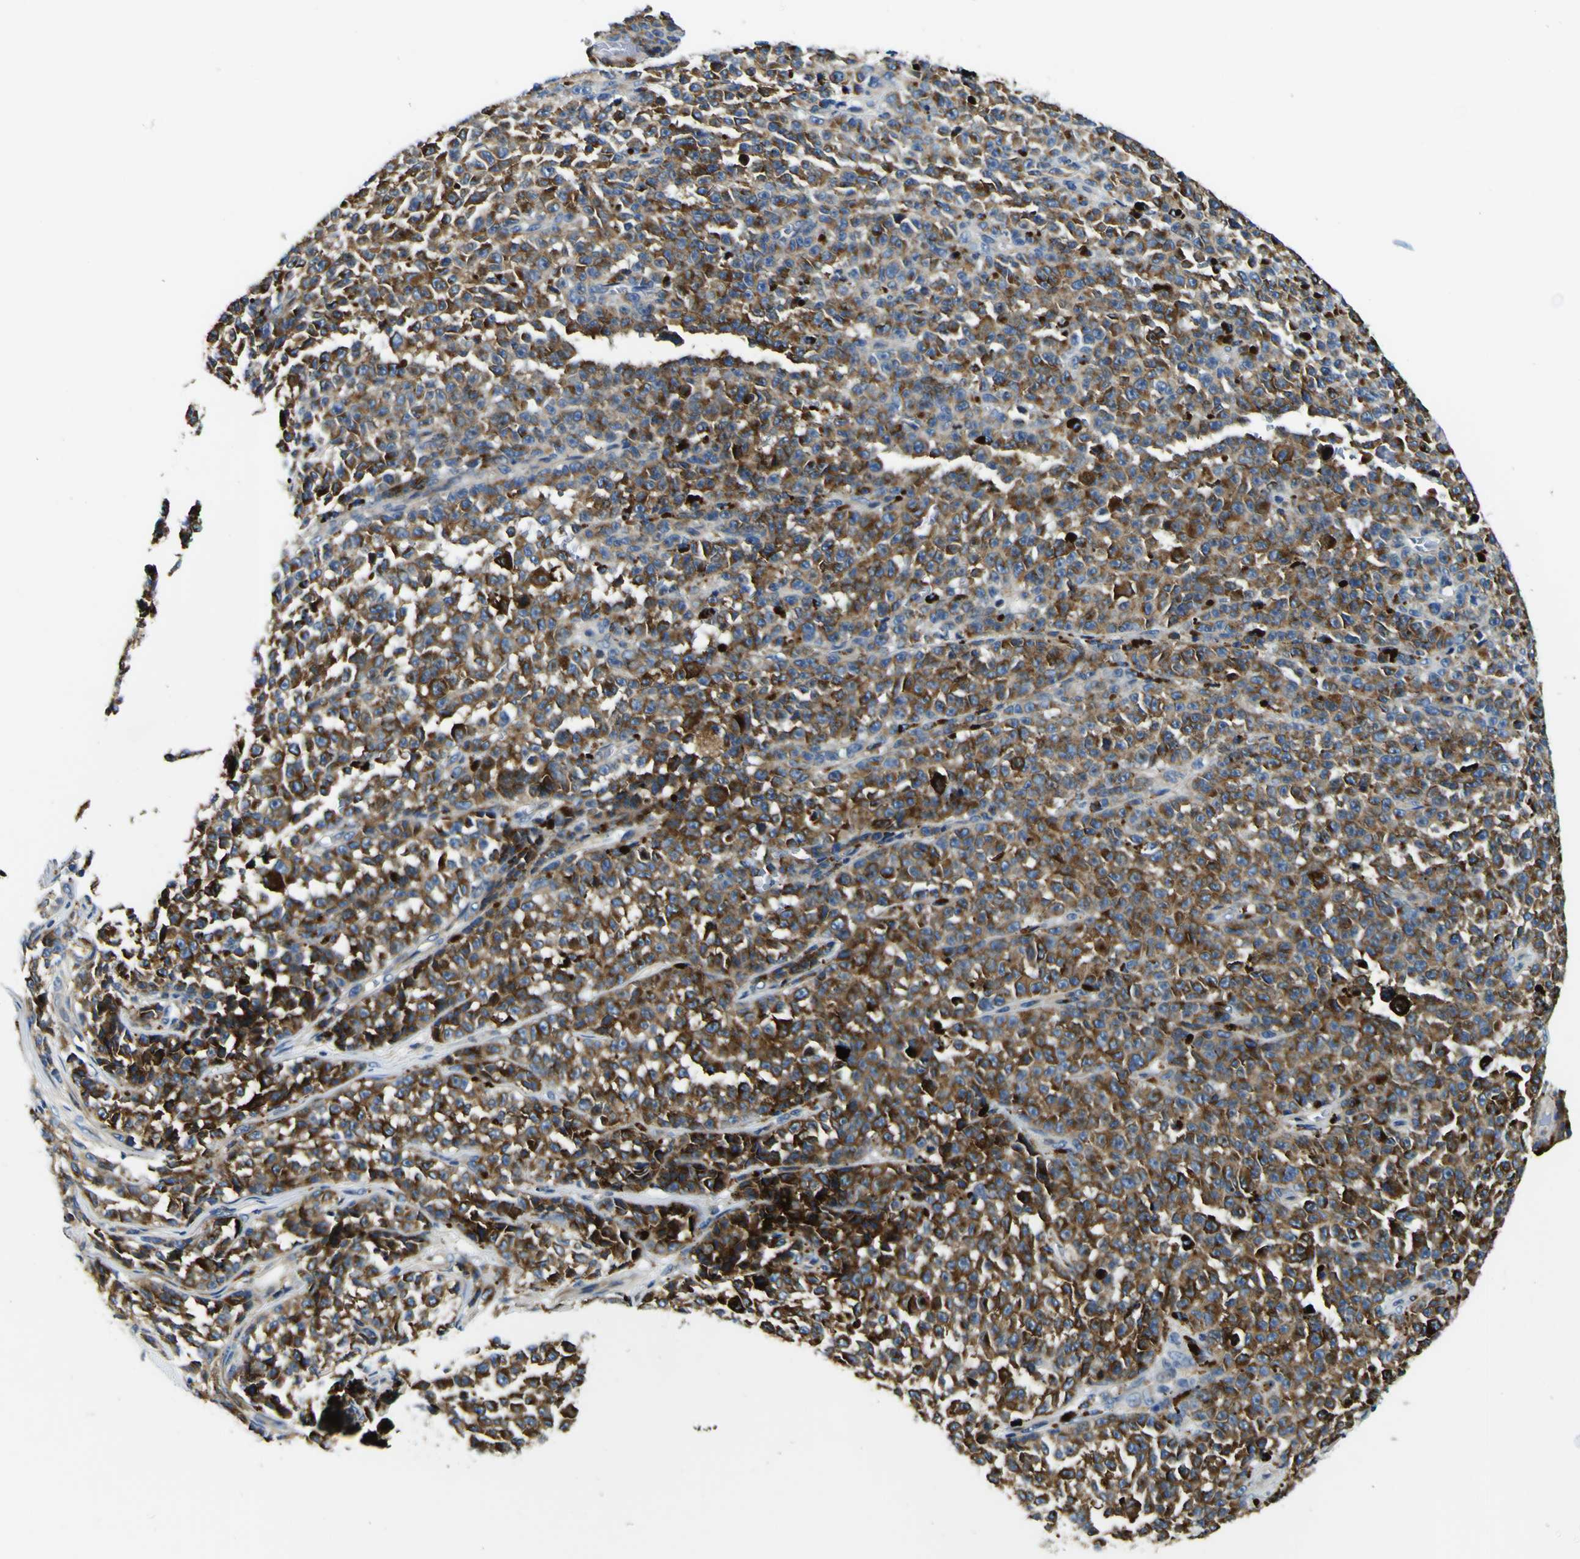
{"staining": {"intensity": "strong", "quantity": "25%-75%", "location": "cytoplasmic/membranous"}, "tissue": "melanoma", "cell_type": "Tumor cells", "image_type": "cancer", "snomed": [{"axis": "morphology", "description": "Malignant melanoma, NOS"}, {"axis": "topography", "description": "Skin"}], "caption": "Immunohistochemistry (DAB) staining of human melanoma shows strong cytoplasmic/membranous protein positivity in about 25%-75% of tumor cells.", "gene": "CLSTN1", "patient": {"sex": "female", "age": 82}}